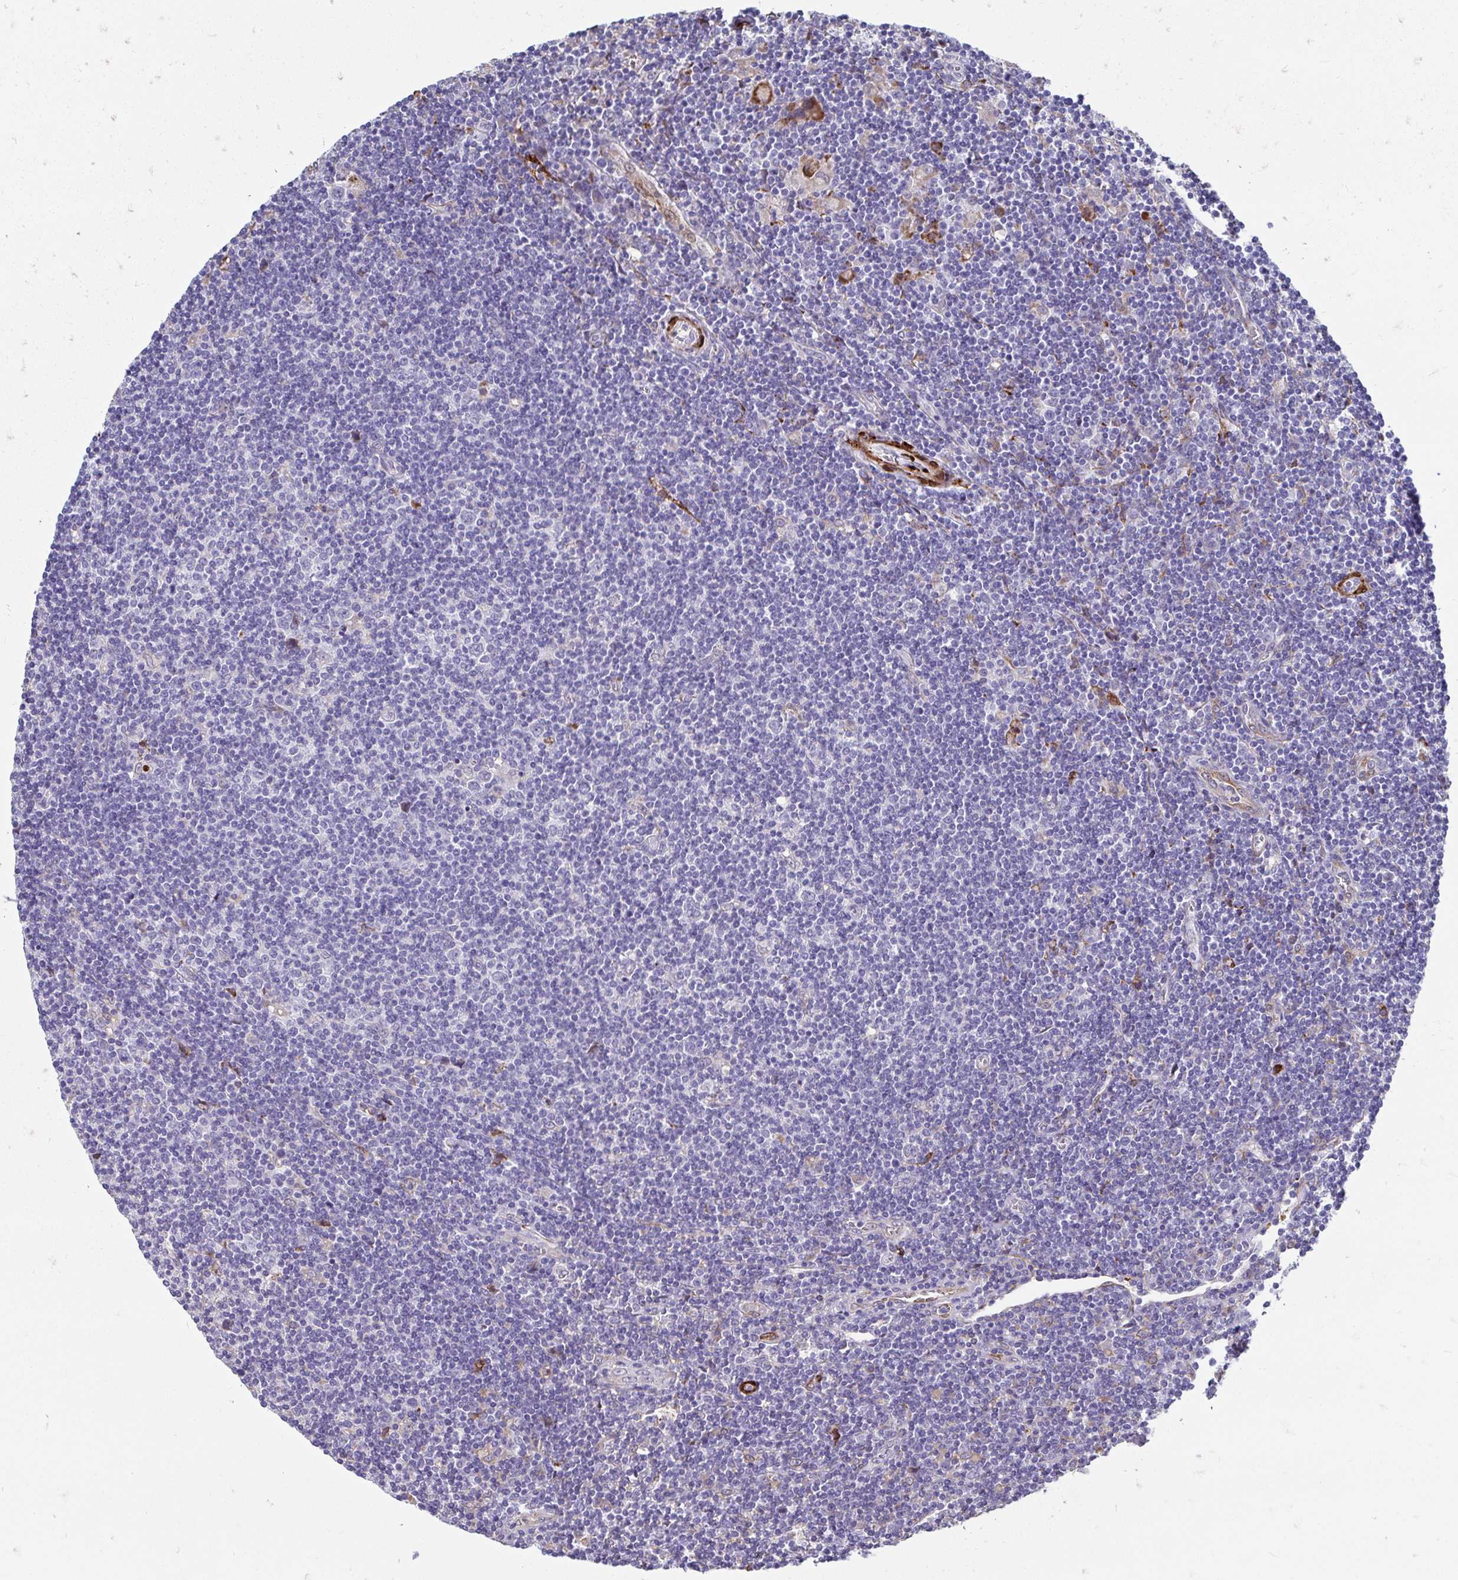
{"staining": {"intensity": "negative", "quantity": "none", "location": "none"}, "tissue": "lymphoma", "cell_type": "Tumor cells", "image_type": "cancer", "snomed": [{"axis": "morphology", "description": "Hodgkin's disease, NOS"}, {"axis": "topography", "description": "Lymph node"}], "caption": "Tumor cells show no significant protein expression in Hodgkin's disease.", "gene": "CDKL1", "patient": {"sex": "male", "age": 40}}